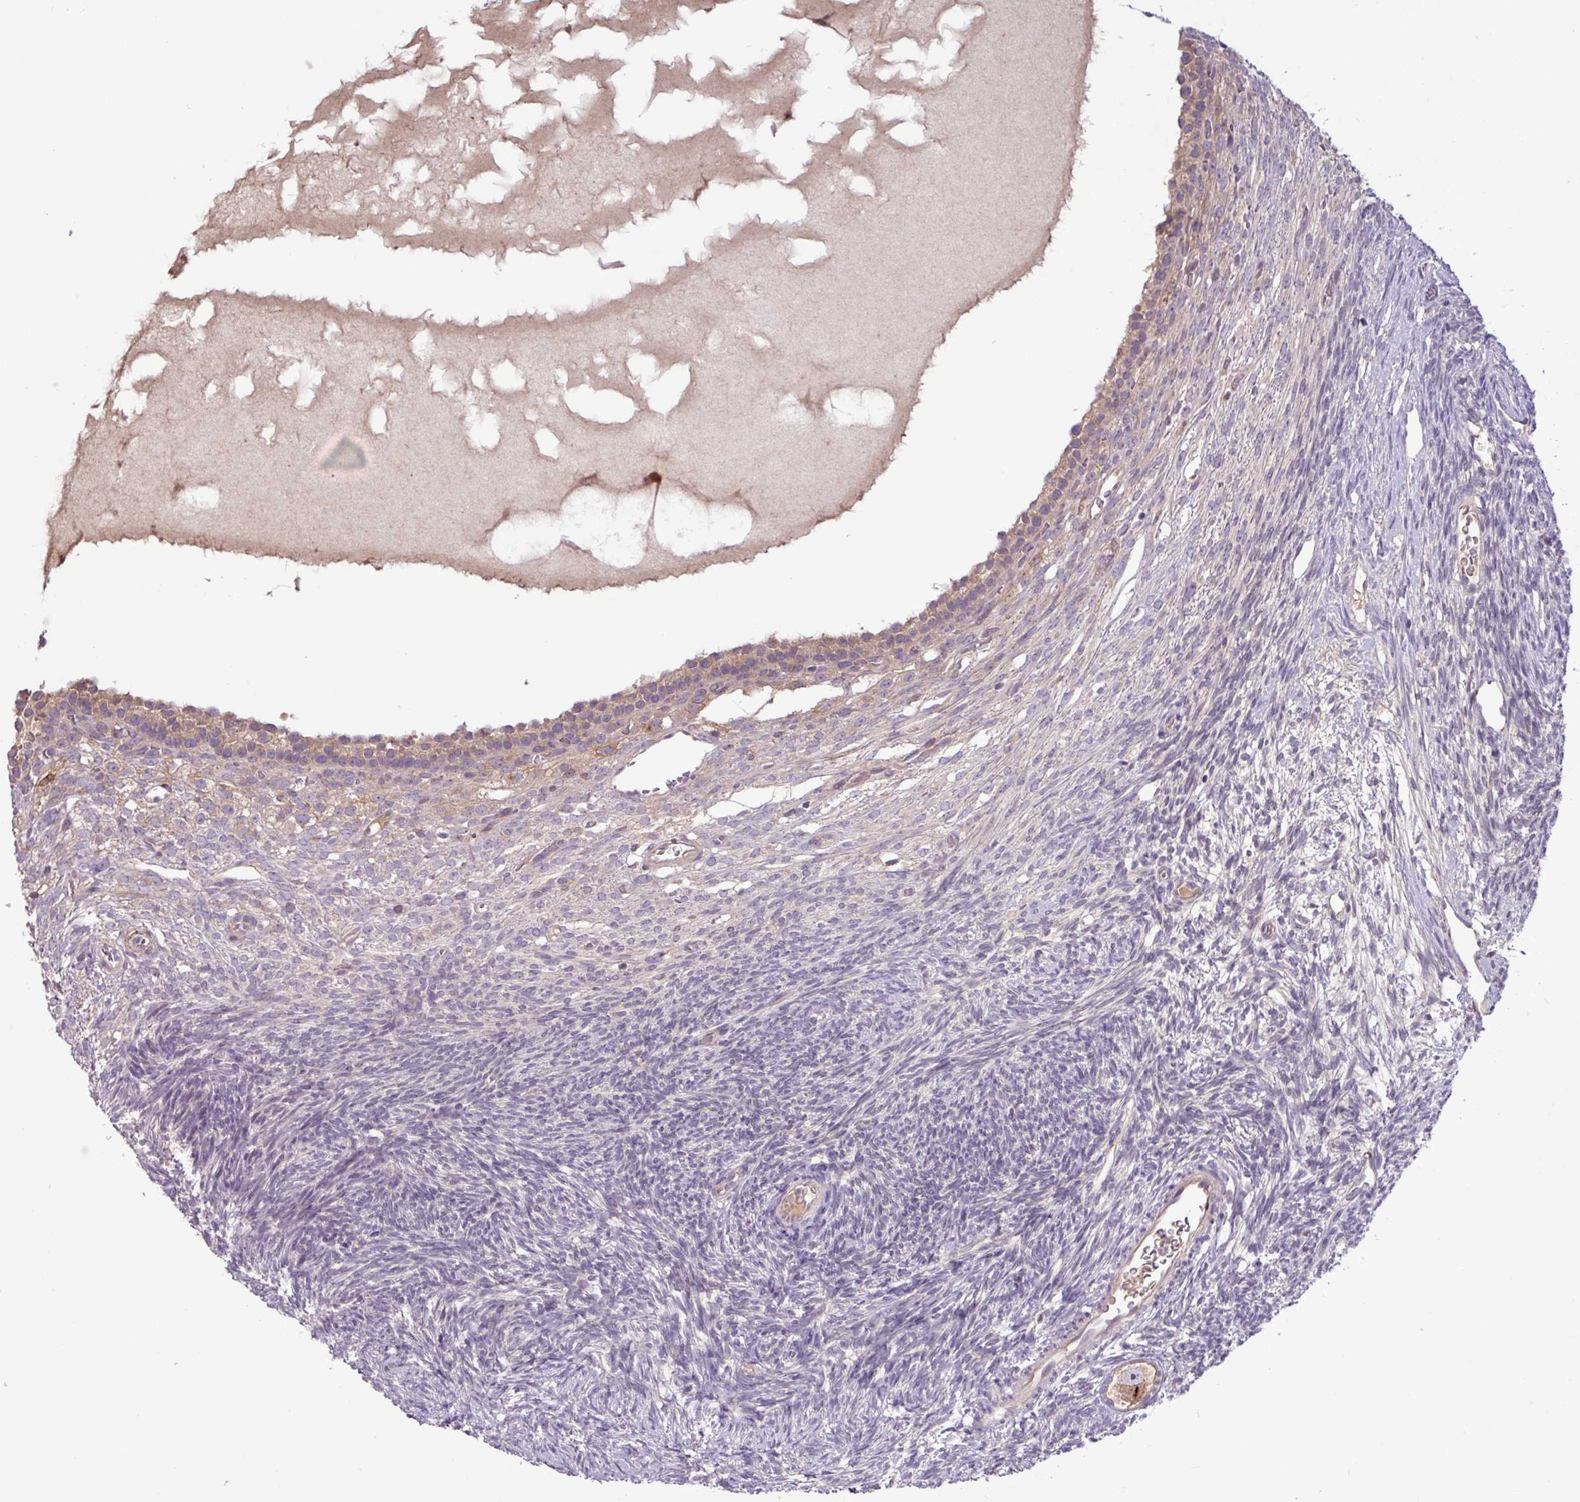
{"staining": {"intensity": "weak", "quantity": ">75%", "location": "cytoplasmic/membranous"}, "tissue": "ovary", "cell_type": "Follicle cells", "image_type": "normal", "snomed": [{"axis": "morphology", "description": "Normal tissue, NOS"}, {"axis": "topography", "description": "Ovary"}], "caption": "This image displays immunohistochemistry staining of benign human ovary, with low weak cytoplasmic/membranous expression in approximately >75% of follicle cells.", "gene": "TMEM62", "patient": {"sex": "female", "age": 39}}